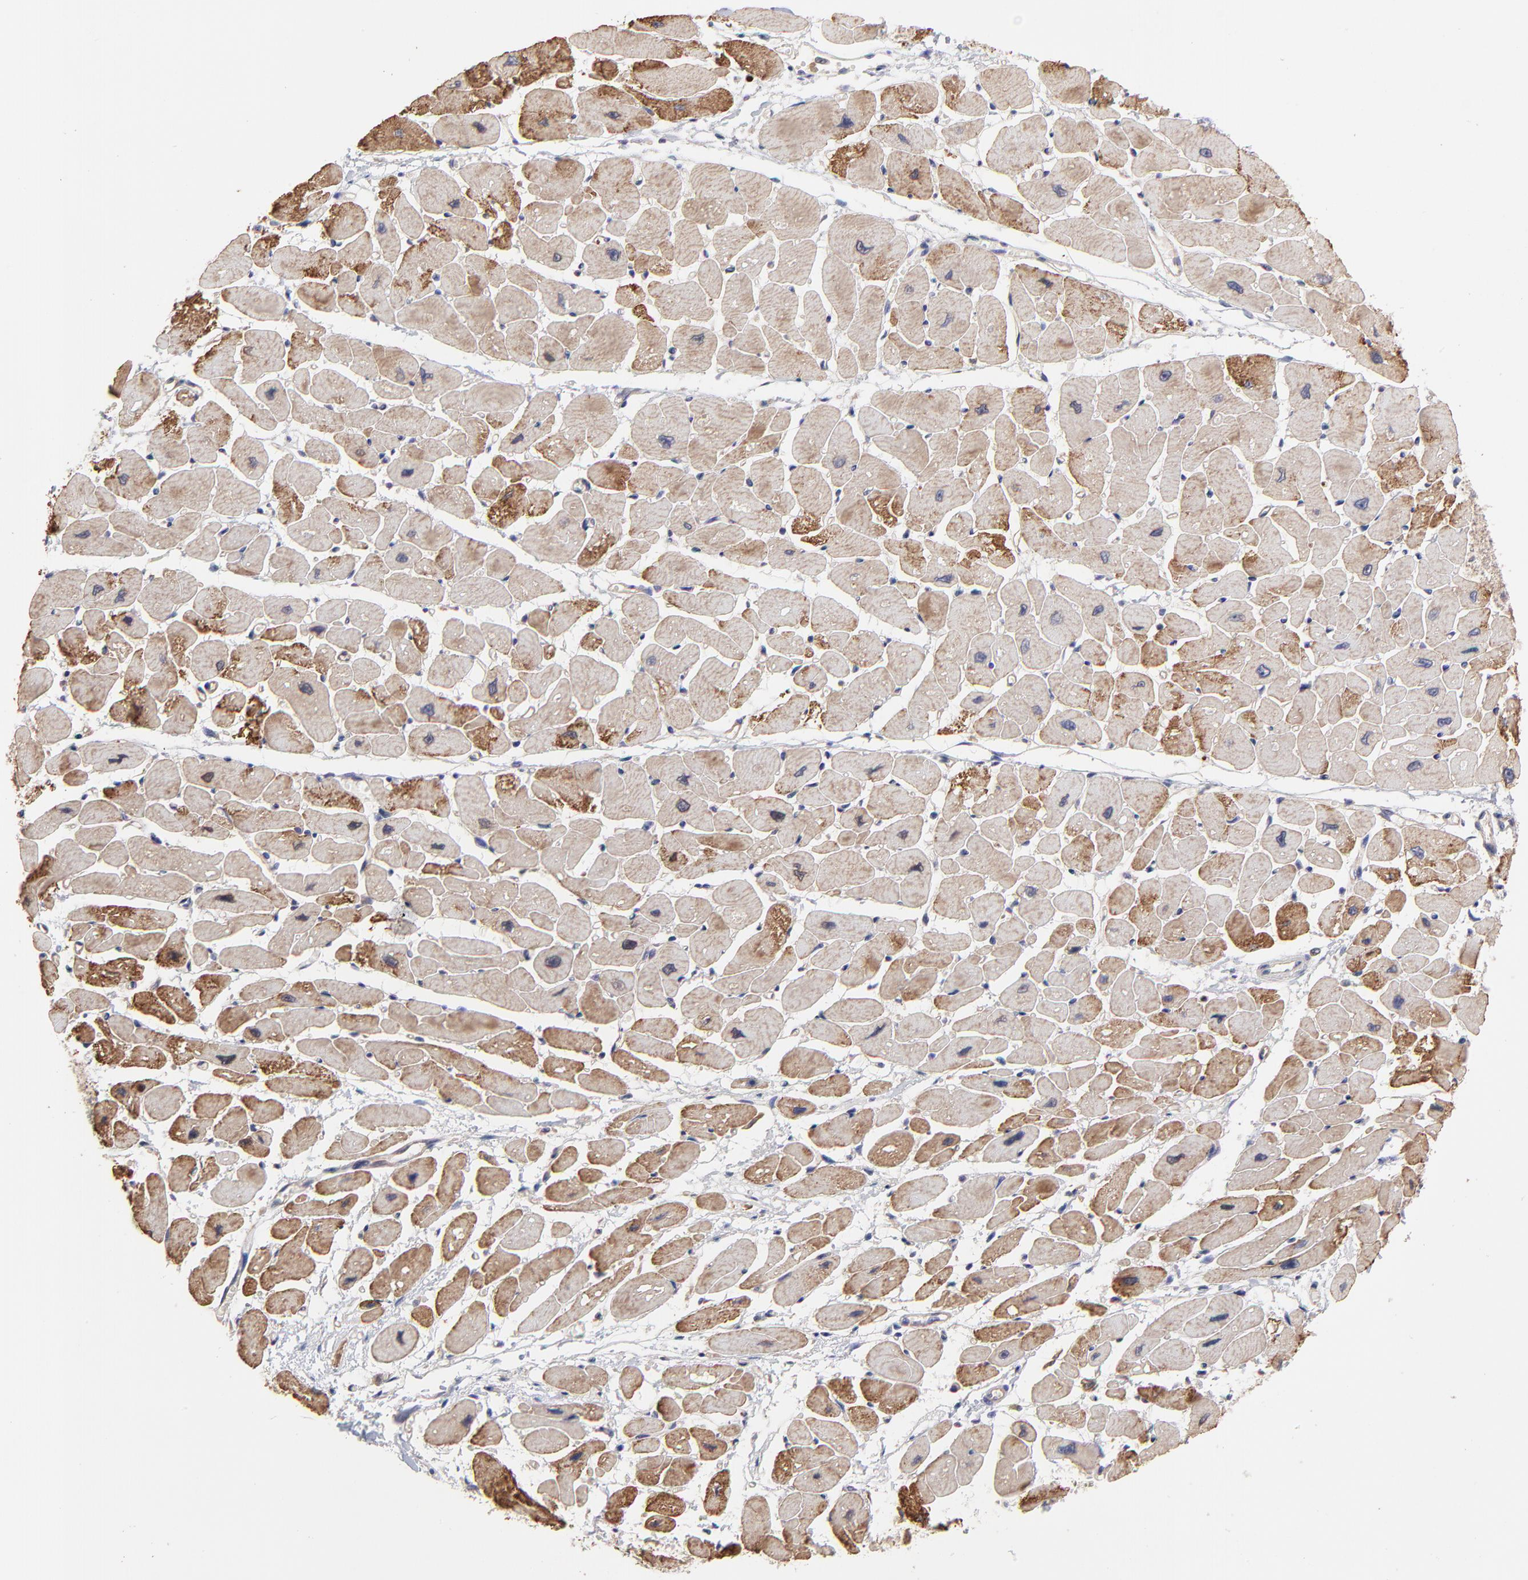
{"staining": {"intensity": "strong", "quantity": ">75%", "location": "cytoplasmic/membranous"}, "tissue": "heart muscle", "cell_type": "Cardiomyocytes", "image_type": "normal", "snomed": [{"axis": "morphology", "description": "Normal tissue, NOS"}, {"axis": "topography", "description": "Heart"}], "caption": "IHC (DAB (3,3'-diaminobenzidine)) staining of normal heart muscle reveals strong cytoplasmic/membranous protein expression in about >75% of cardiomyocytes.", "gene": "ASB7", "patient": {"sex": "female", "age": 54}}